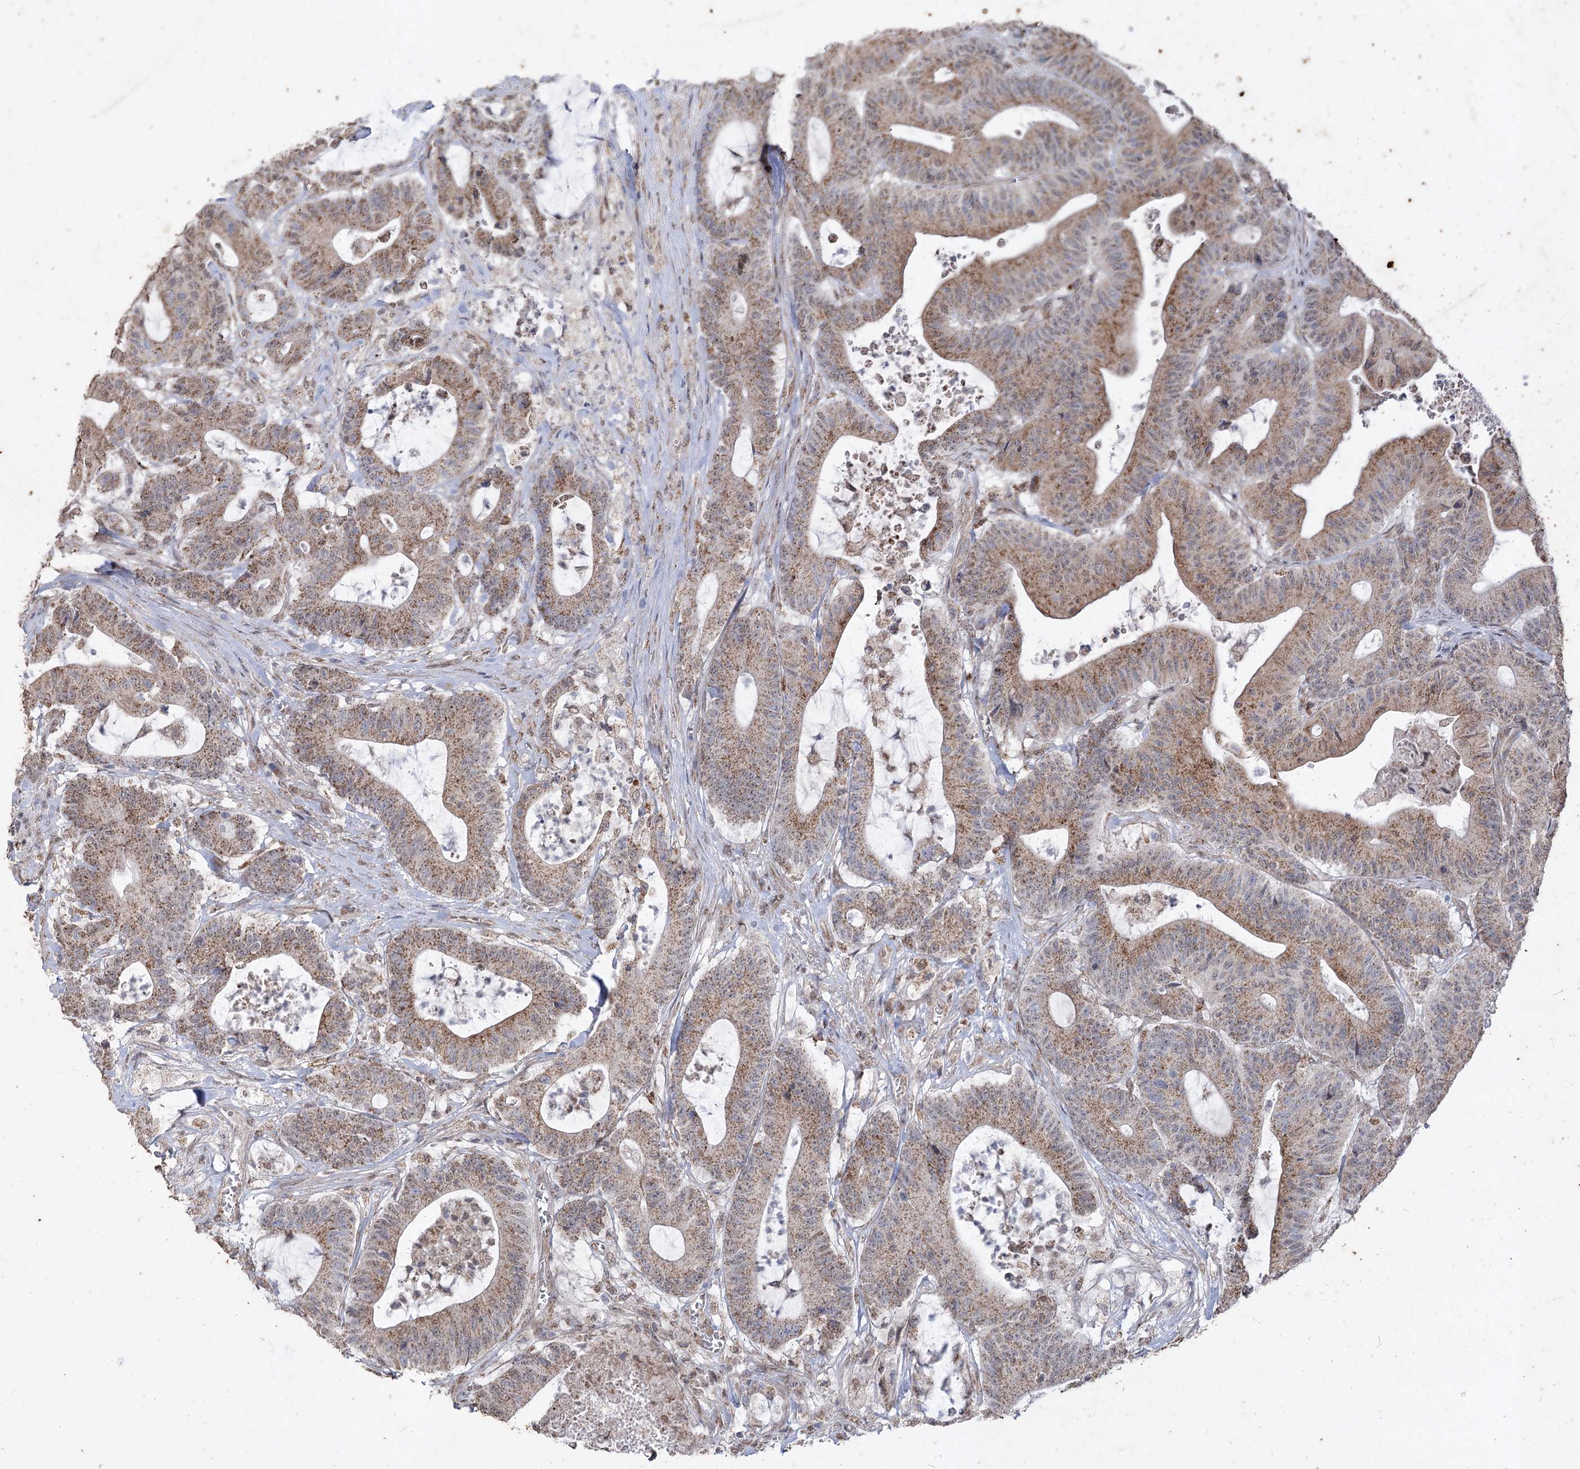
{"staining": {"intensity": "moderate", "quantity": ">75%", "location": "cytoplasmic/membranous"}, "tissue": "colorectal cancer", "cell_type": "Tumor cells", "image_type": "cancer", "snomed": [{"axis": "morphology", "description": "Adenocarcinoma, NOS"}, {"axis": "topography", "description": "Colon"}], "caption": "Protein staining of adenocarcinoma (colorectal) tissue reveals moderate cytoplasmic/membranous staining in approximately >75% of tumor cells.", "gene": "ZSCAN23", "patient": {"sex": "female", "age": 84}}